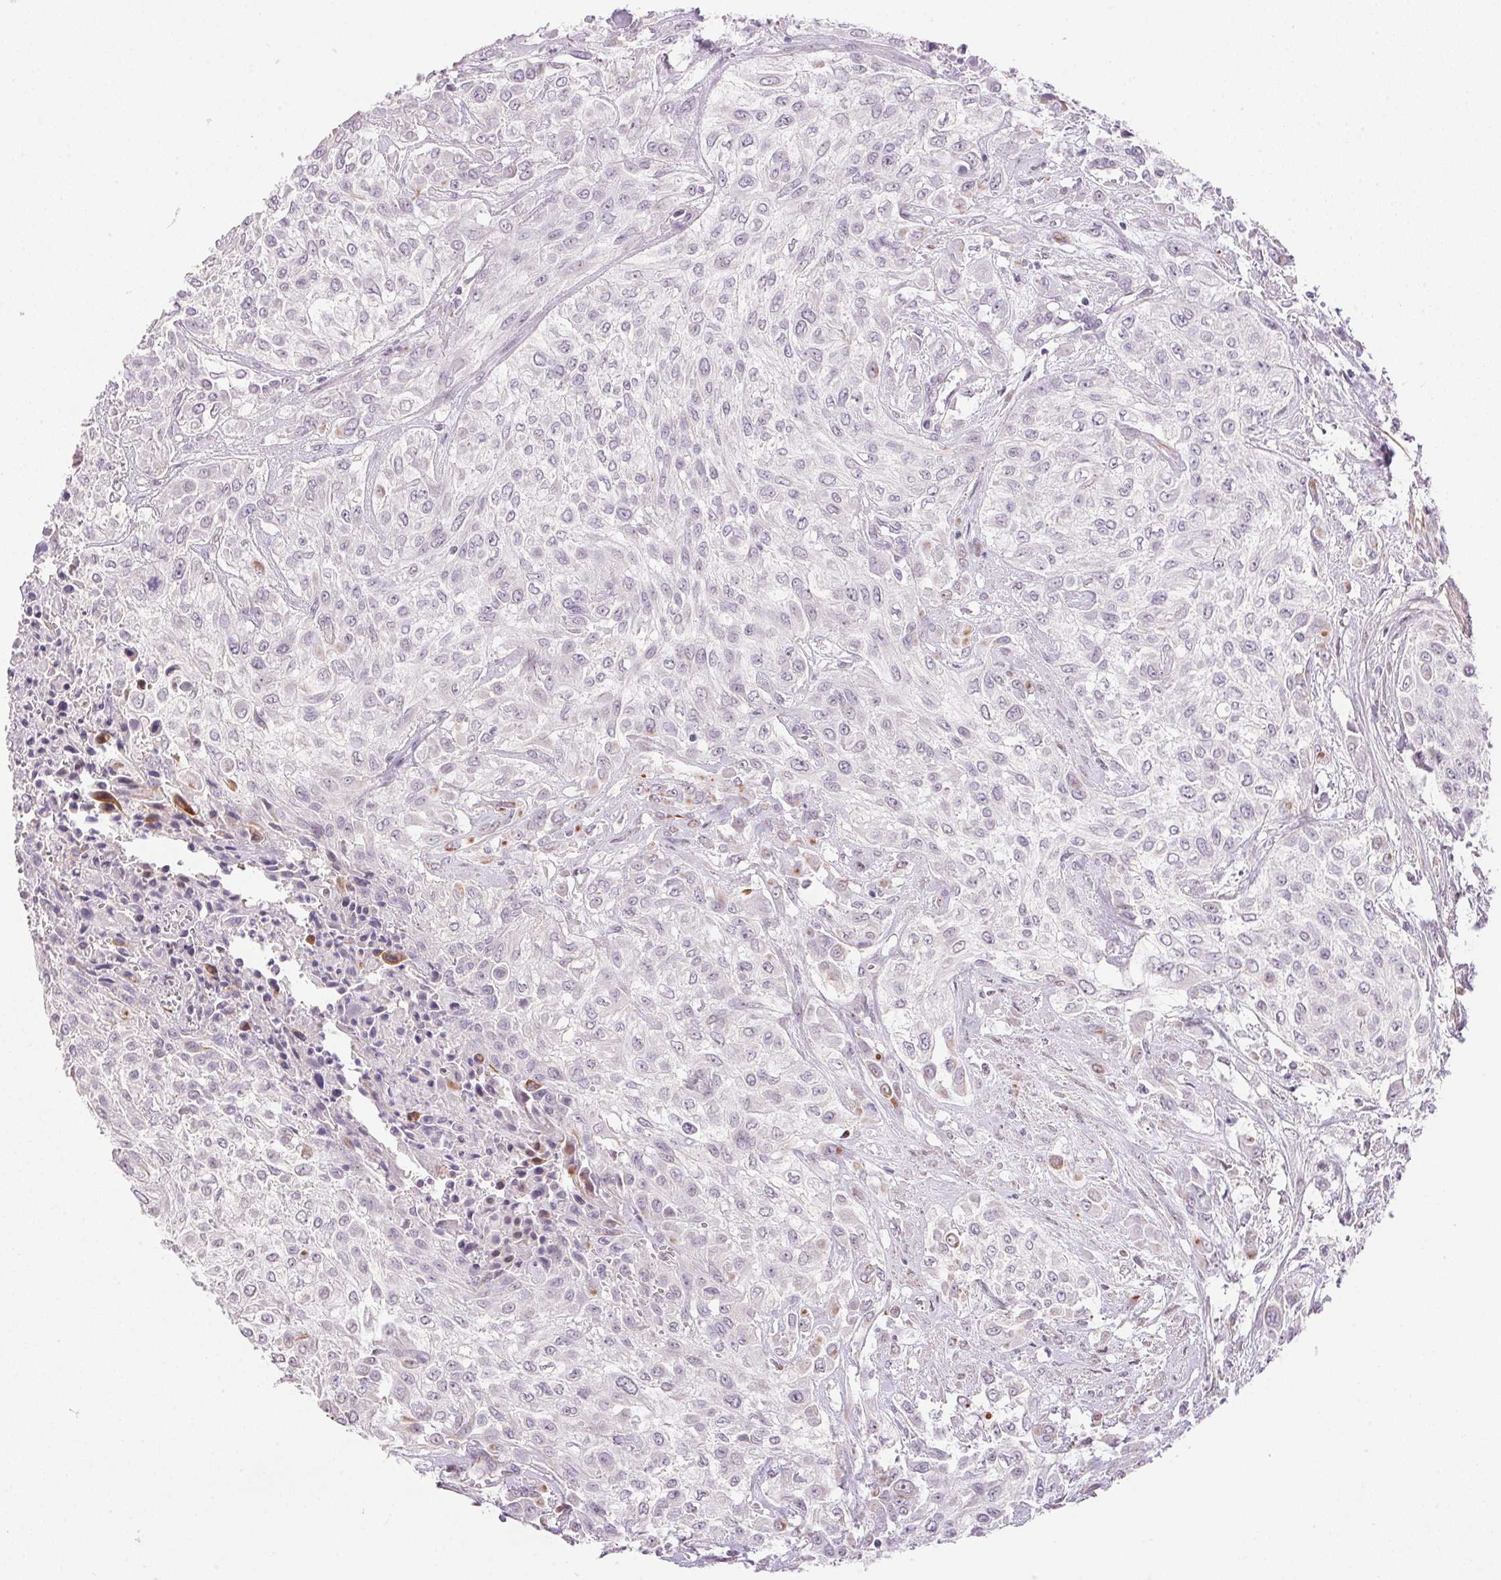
{"staining": {"intensity": "negative", "quantity": "none", "location": "none"}, "tissue": "urothelial cancer", "cell_type": "Tumor cells", "image_type": "cancer", "snomed": [{"axis": "morphology", "description": "Urothelial carcinoma, High grade"}, {"axis": "topography", "description": "Urinary bladder"}], "caption": "IHC image of human high-grade urothelial carcinoma stained for a protein (brown), which shows no positivity in tumor cells. (Brightfield microscopy of DAB (3,3'-diaminobenzidine) immunohistochemistry at high magnification).", "gene": "GYG2", "patient": {"sex": "male", "age": 57}}